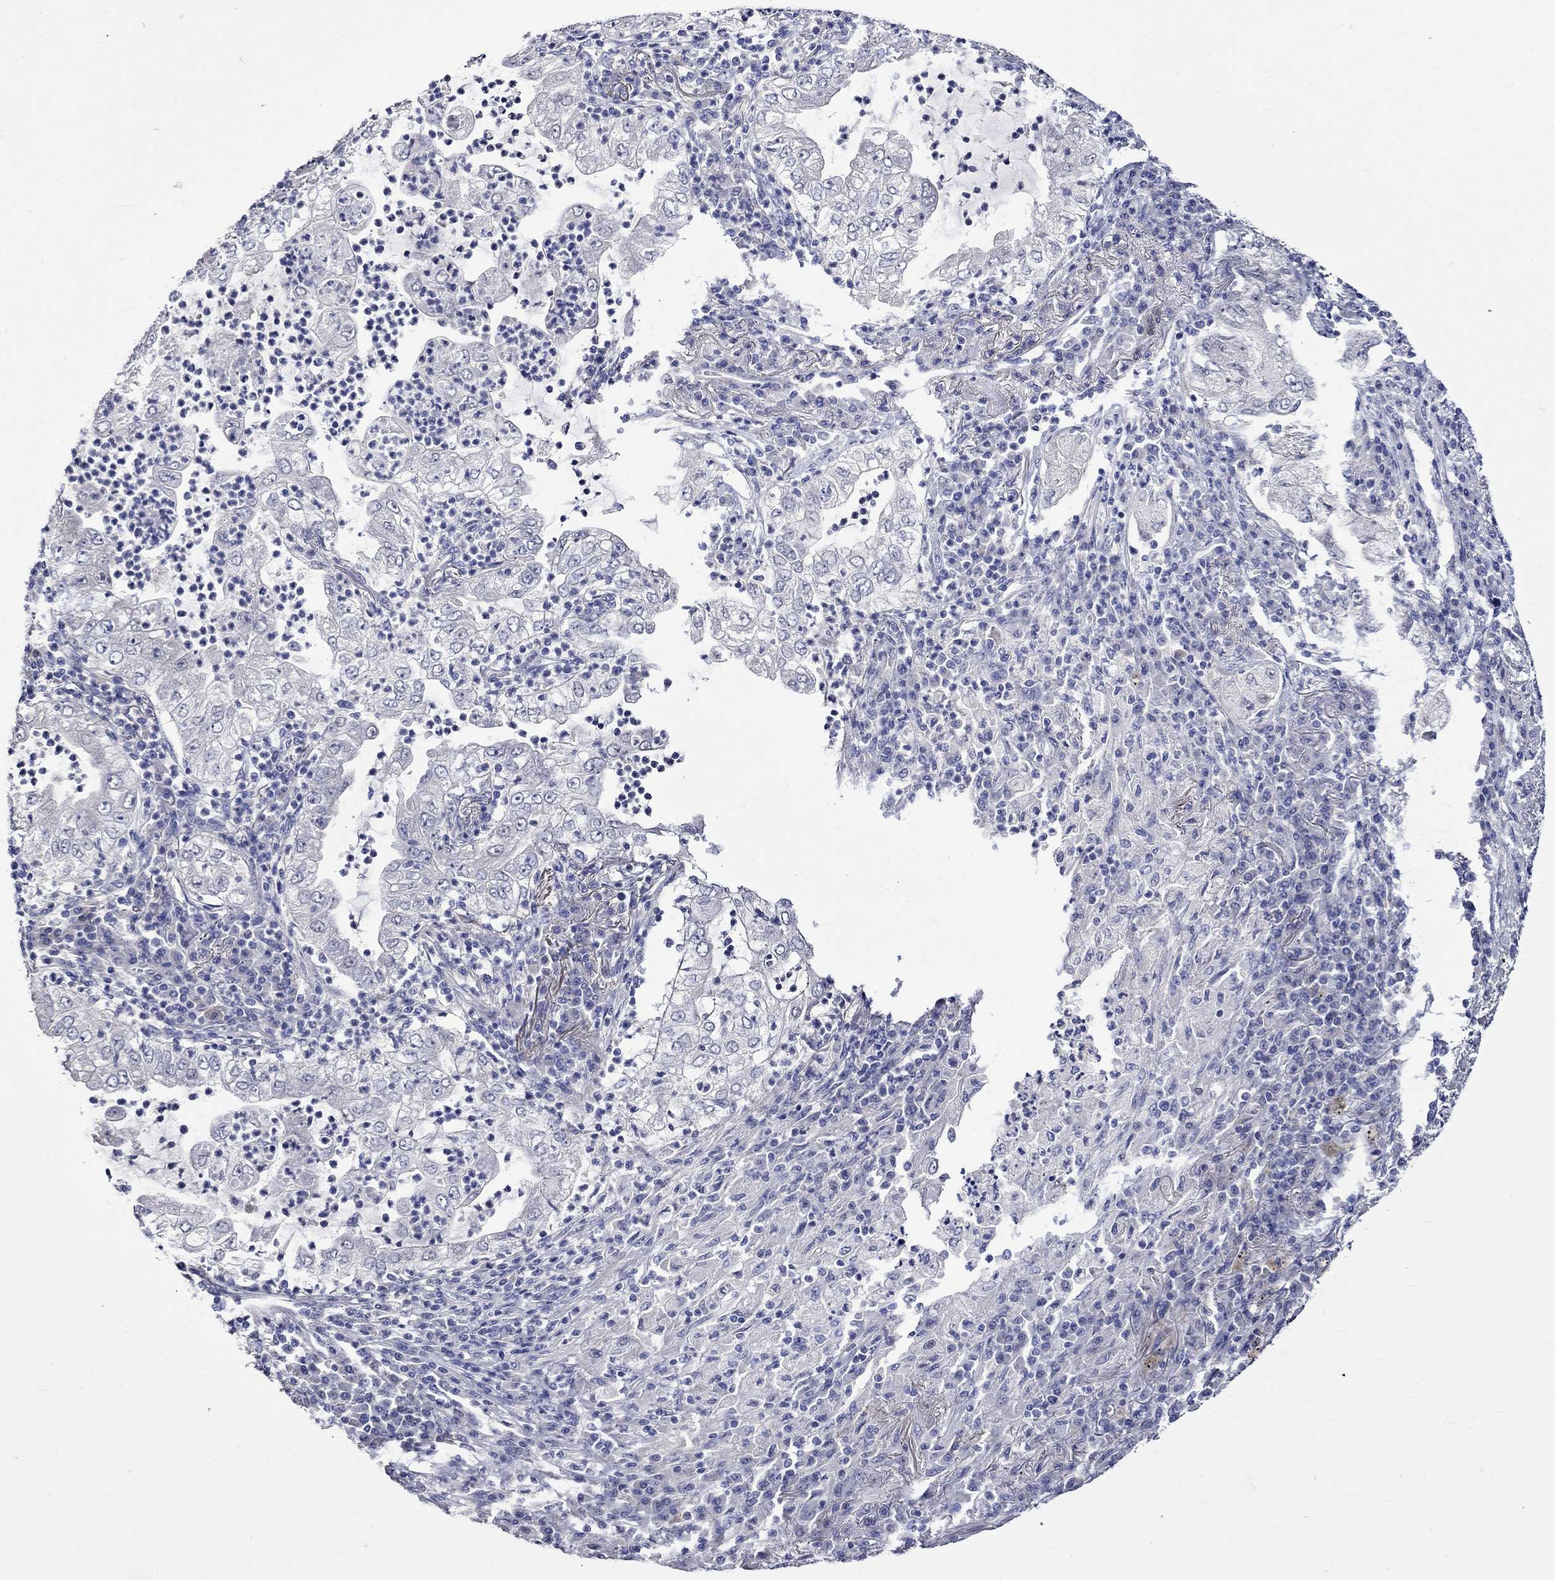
{"staining": {"intensity": "negative", "quantity": "none", "location": "none"}, "tissue": "lung cancer", "cell_type": "Tumor cells", "image_type": "cancer", "snomed": [{"axis": "morphology", "description": "Adenocarcinoma, NOS"}, {"axis": "topography", "description": "Lung"}], "caption": "This is an immunohistochemistry micrograph of lung cancer. There is no staining in tumor cells.", "gene": "CRYAB", "patient": {"sex": "female", "age": 73}}